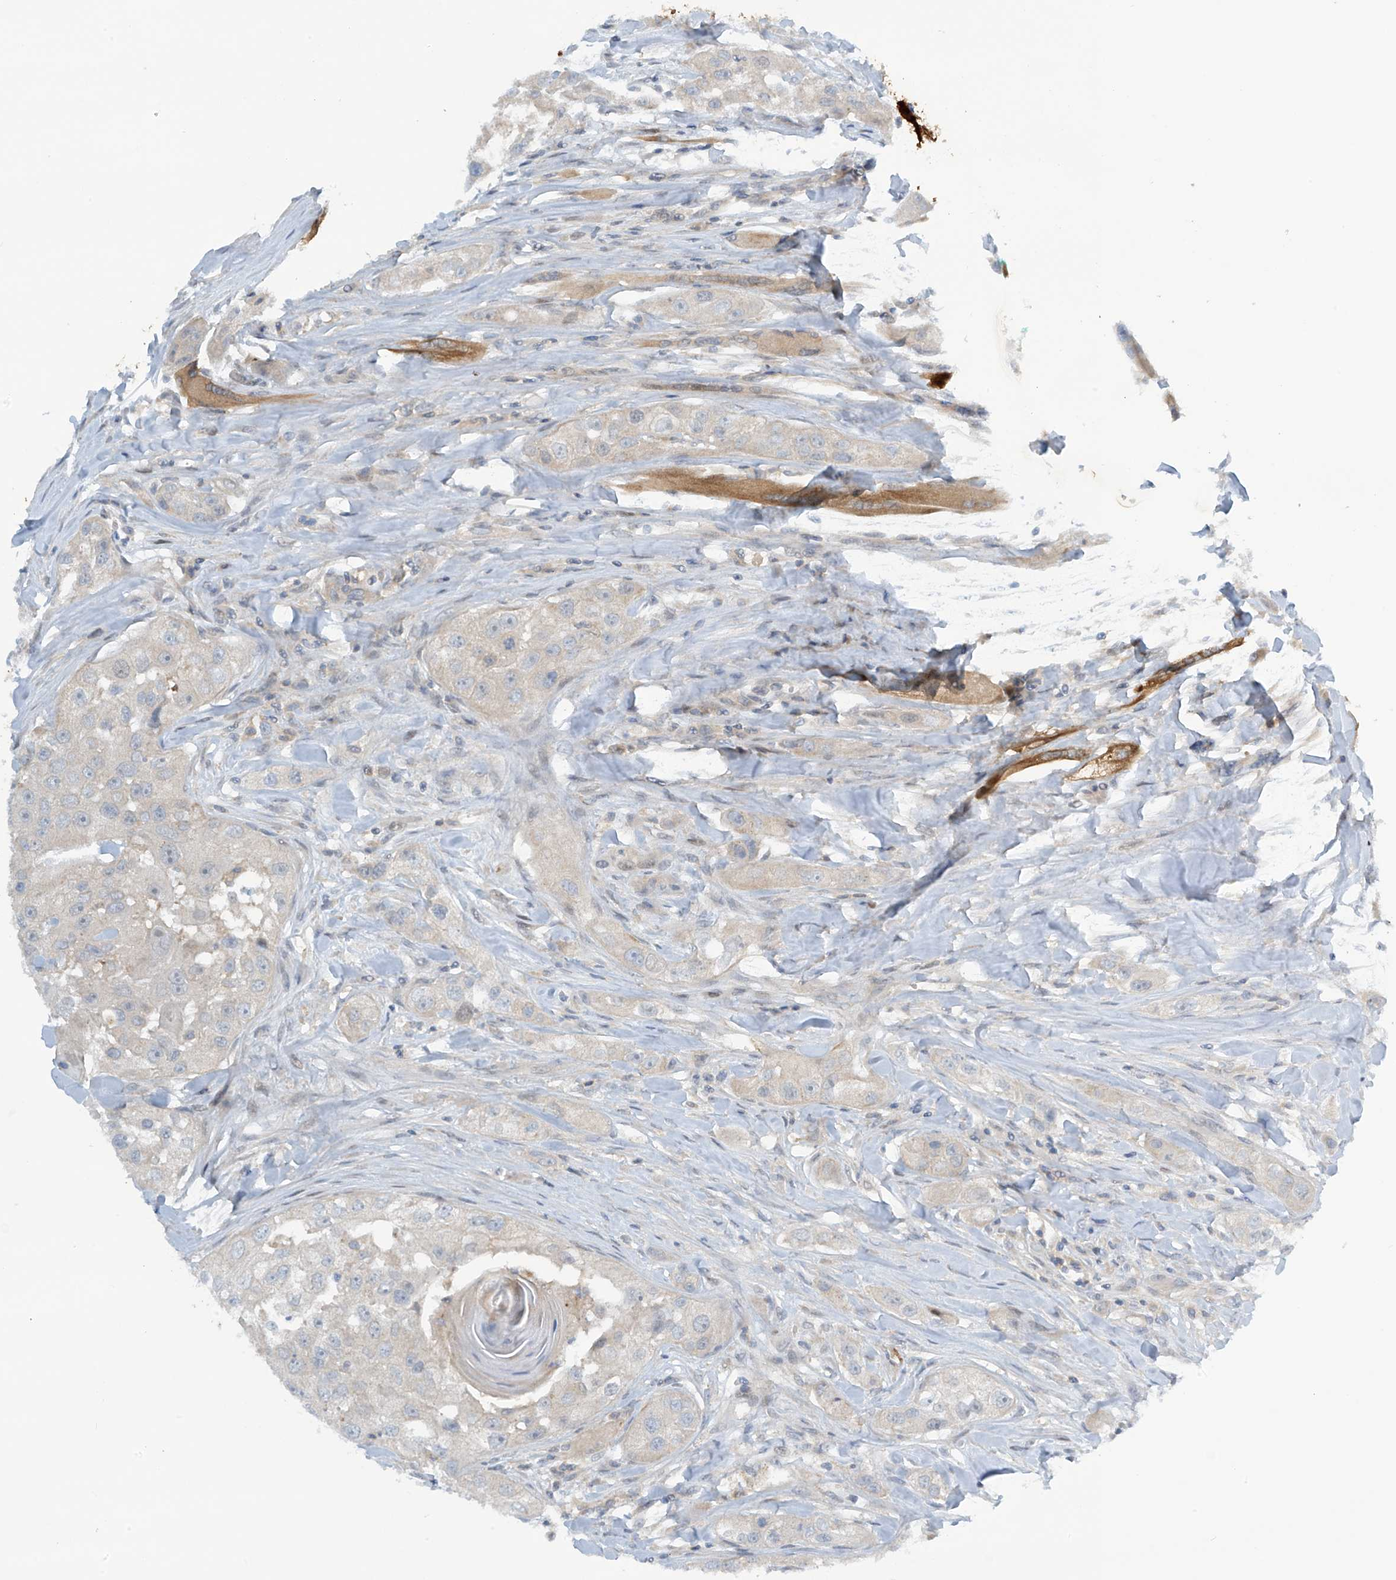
{"staining": {"intensity": "negative", "quantity": "none", "location": "none"}, "tissue": "head and neck cancer", "cell_type": "Tumor cells", "image_type": "cancer", "snomed": [{"axis": "morphology", "description": "Normal tissue, NOS"}, {"axis": "morphology", "description": "Squamous cell carcinoma, NOS"}, {"axis": "topography", "description": "Skeletal muscle"}, {"axis": "topography", "description": "Head-Neck"}], "caption": "The photomicrograph displays no staining of tumor cells in head and neck cancer.", "gene": "FSD1L", "patient": {"sex": "male", "age": 51}}